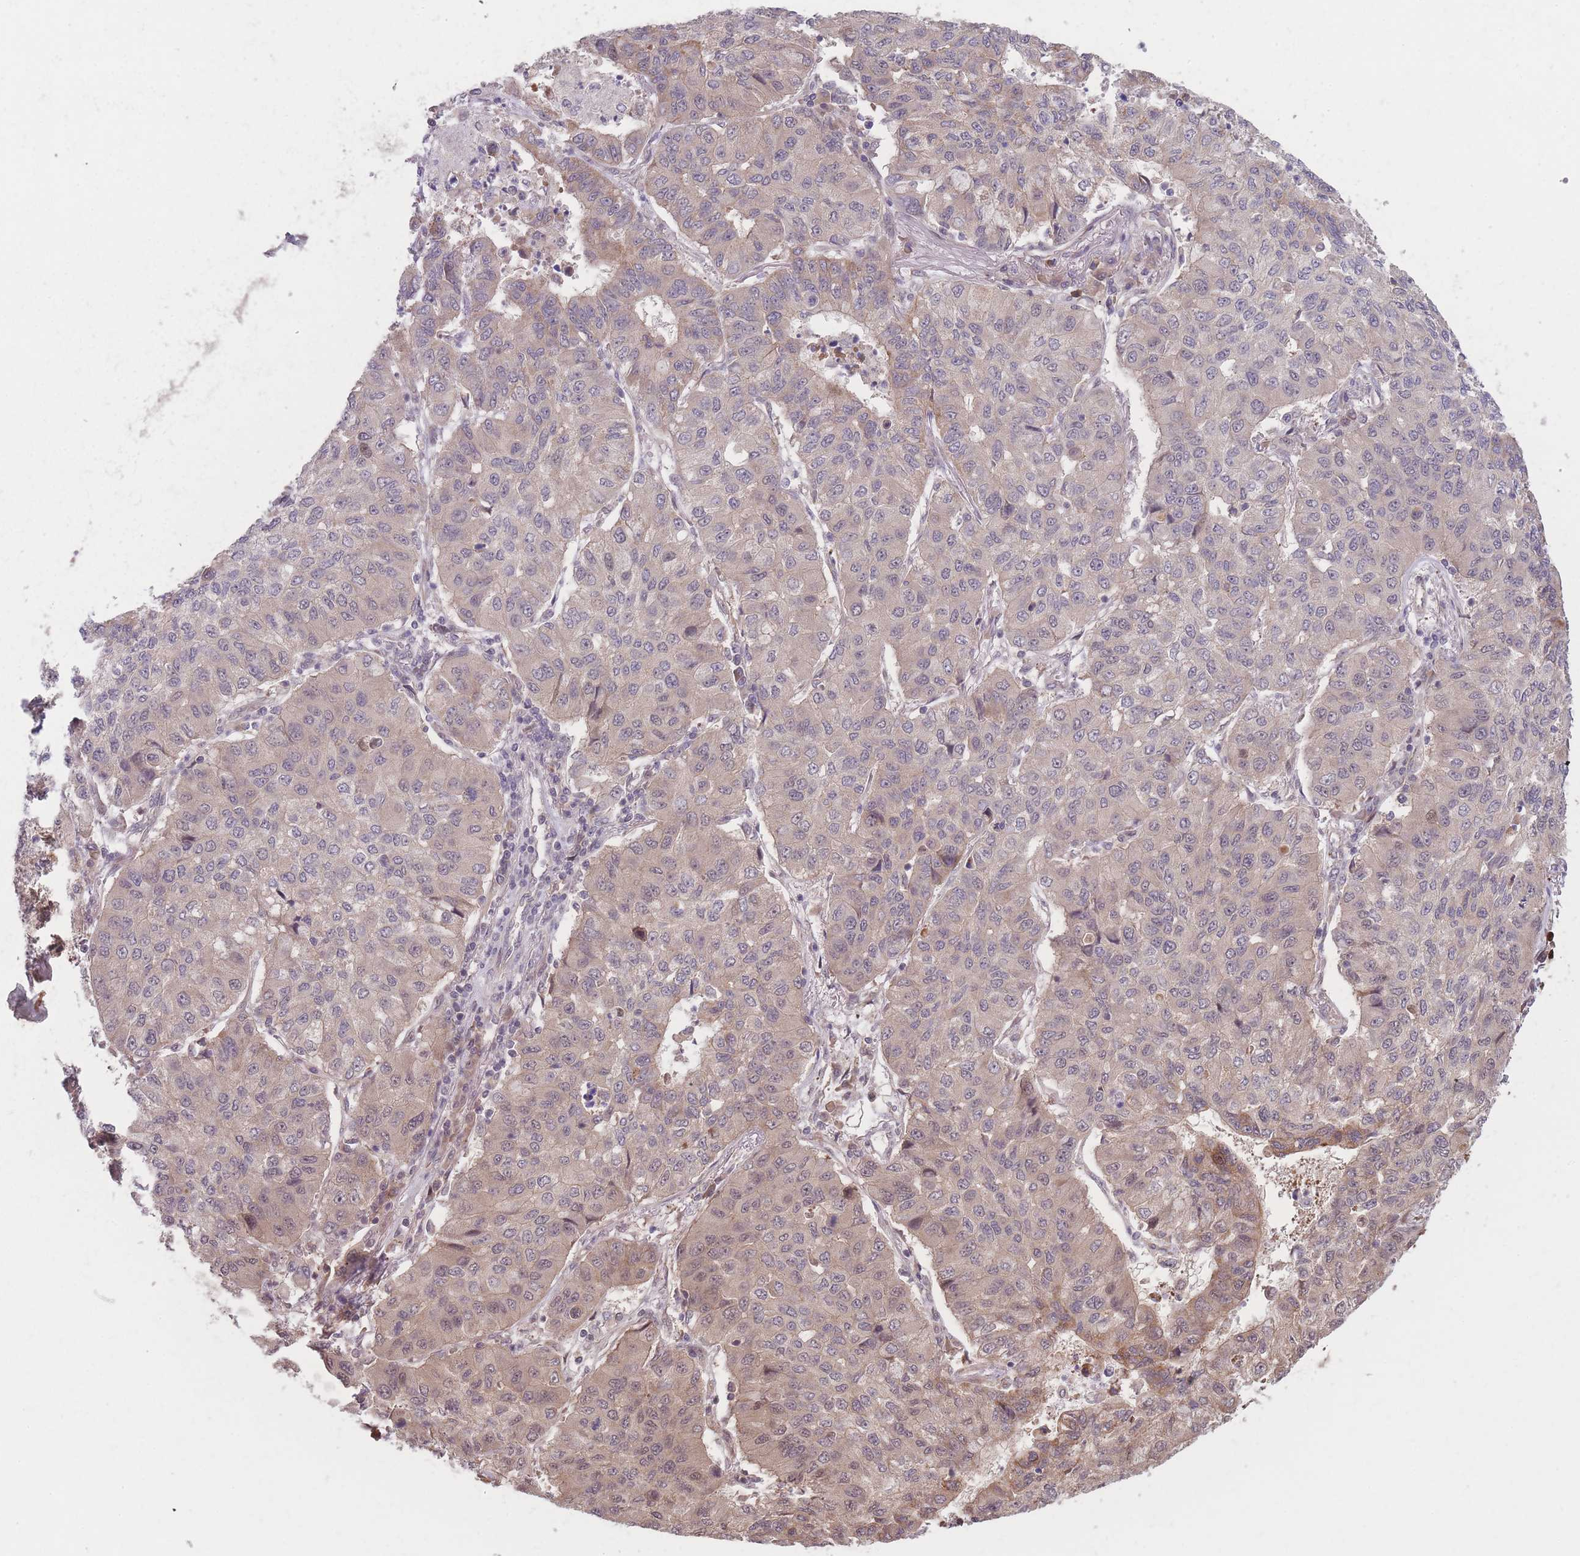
{"staining": {"intensity": "moderate", "quantity": "25%-75%", "location": "cytoplasmic/membranous"}, "tissue": "lung cancer", "cell_type": "Tumor cells", "image_type": "cancer", "snomed": [{"axis": "morphology", "description": "Squamous cell carcinoma, NOS"}, {"axis": "topography", "description": "Lung"}], "caption": "A brown stain labels moderate cytoplasmic/membranous expression of a protein in lung squamous cell carcinoma tumor cells.", "gene": "RPS18", "patient": {"sex": "male", "age": 74}}